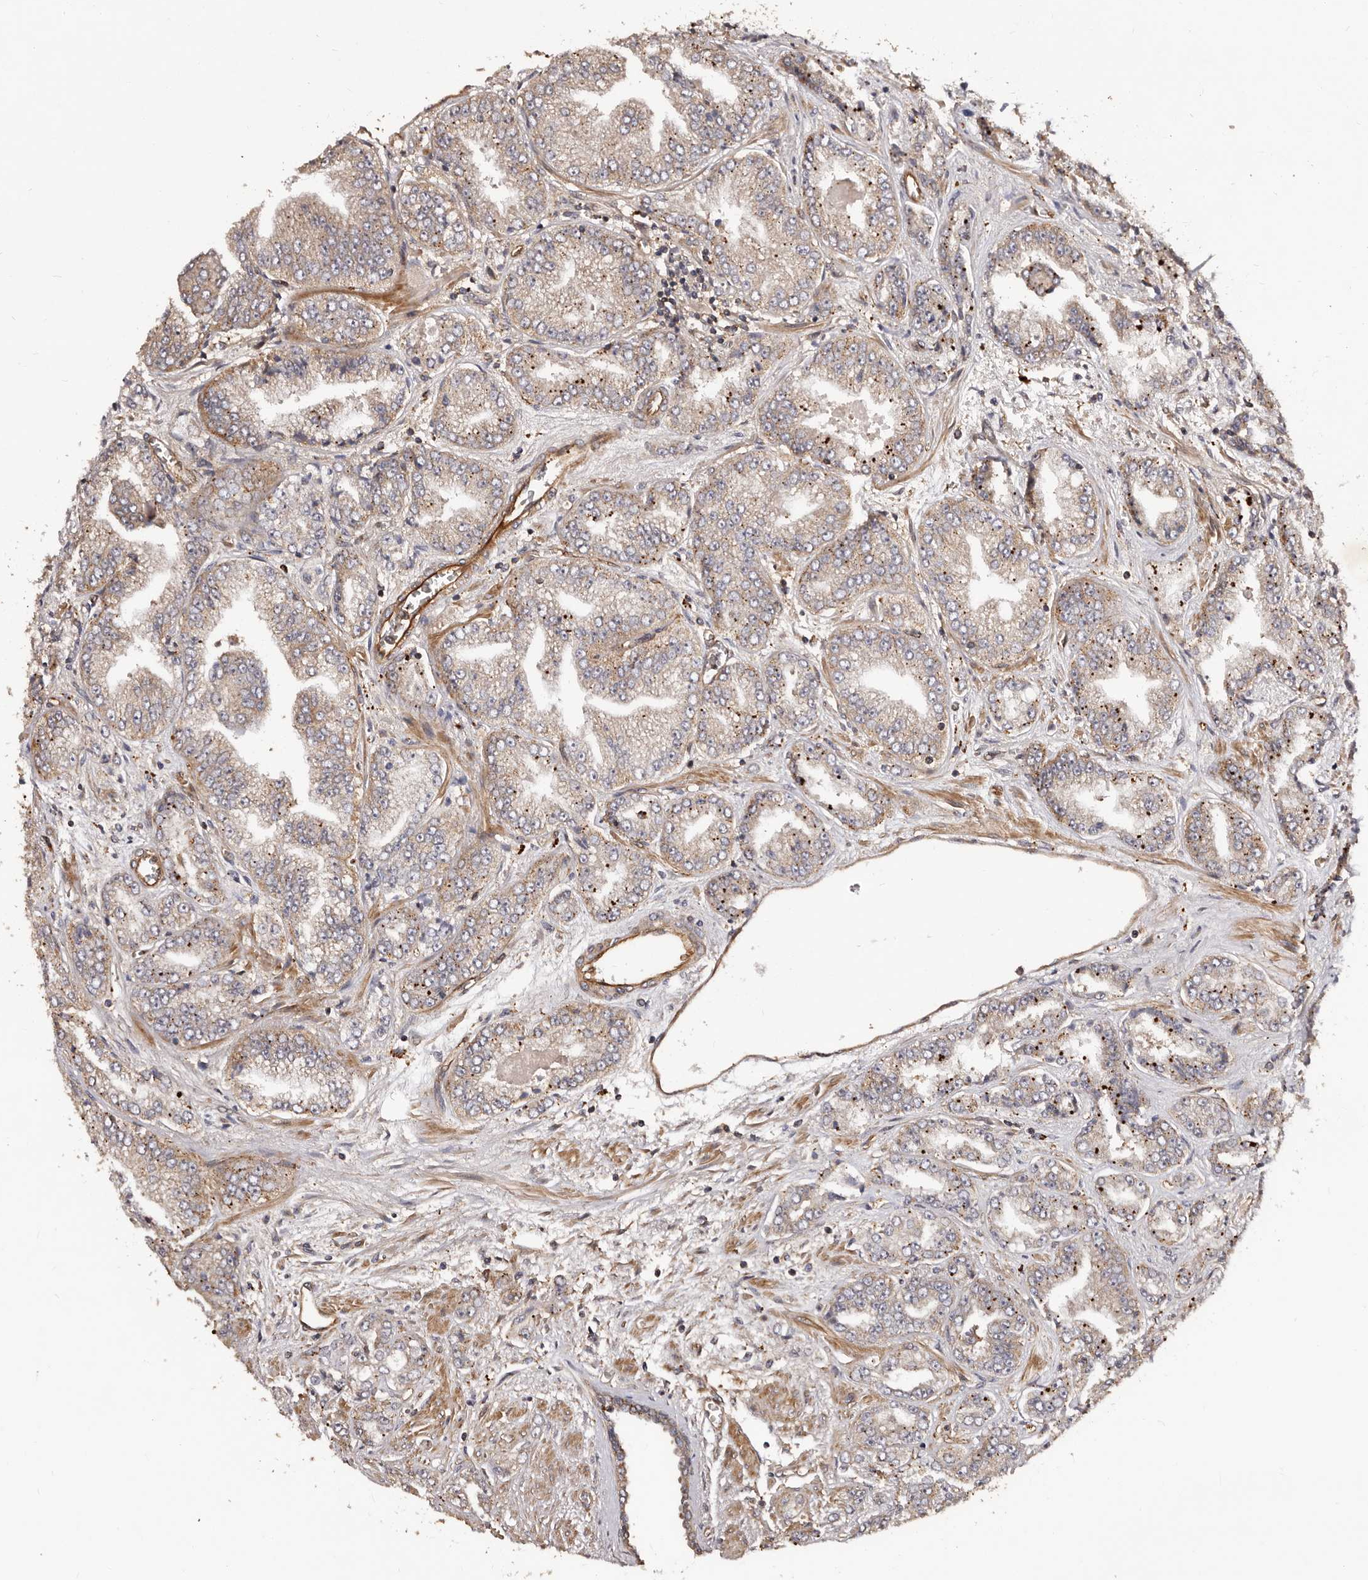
{"staining": {"intensity": "weak", "quantity": ">75%", "location": "cytoplasmic/membranous"}, "tissue": "prostate cancer", "cell_type": "Tumor cells", "image_type": "cancer", "snomed": [{"axis": "morphology", "description": "Adenocarcinoma, High grade"}, {"axis": "topography", "description": "Prostate"}], "caption": "Human prostate cancer stained for a protein (brown) displays weak cytoplasmic/membranous positive expression in approximately >75% of tumor cells.", "gene": "GTPBP1", "patient": {"sex": "male", "age": 71}}